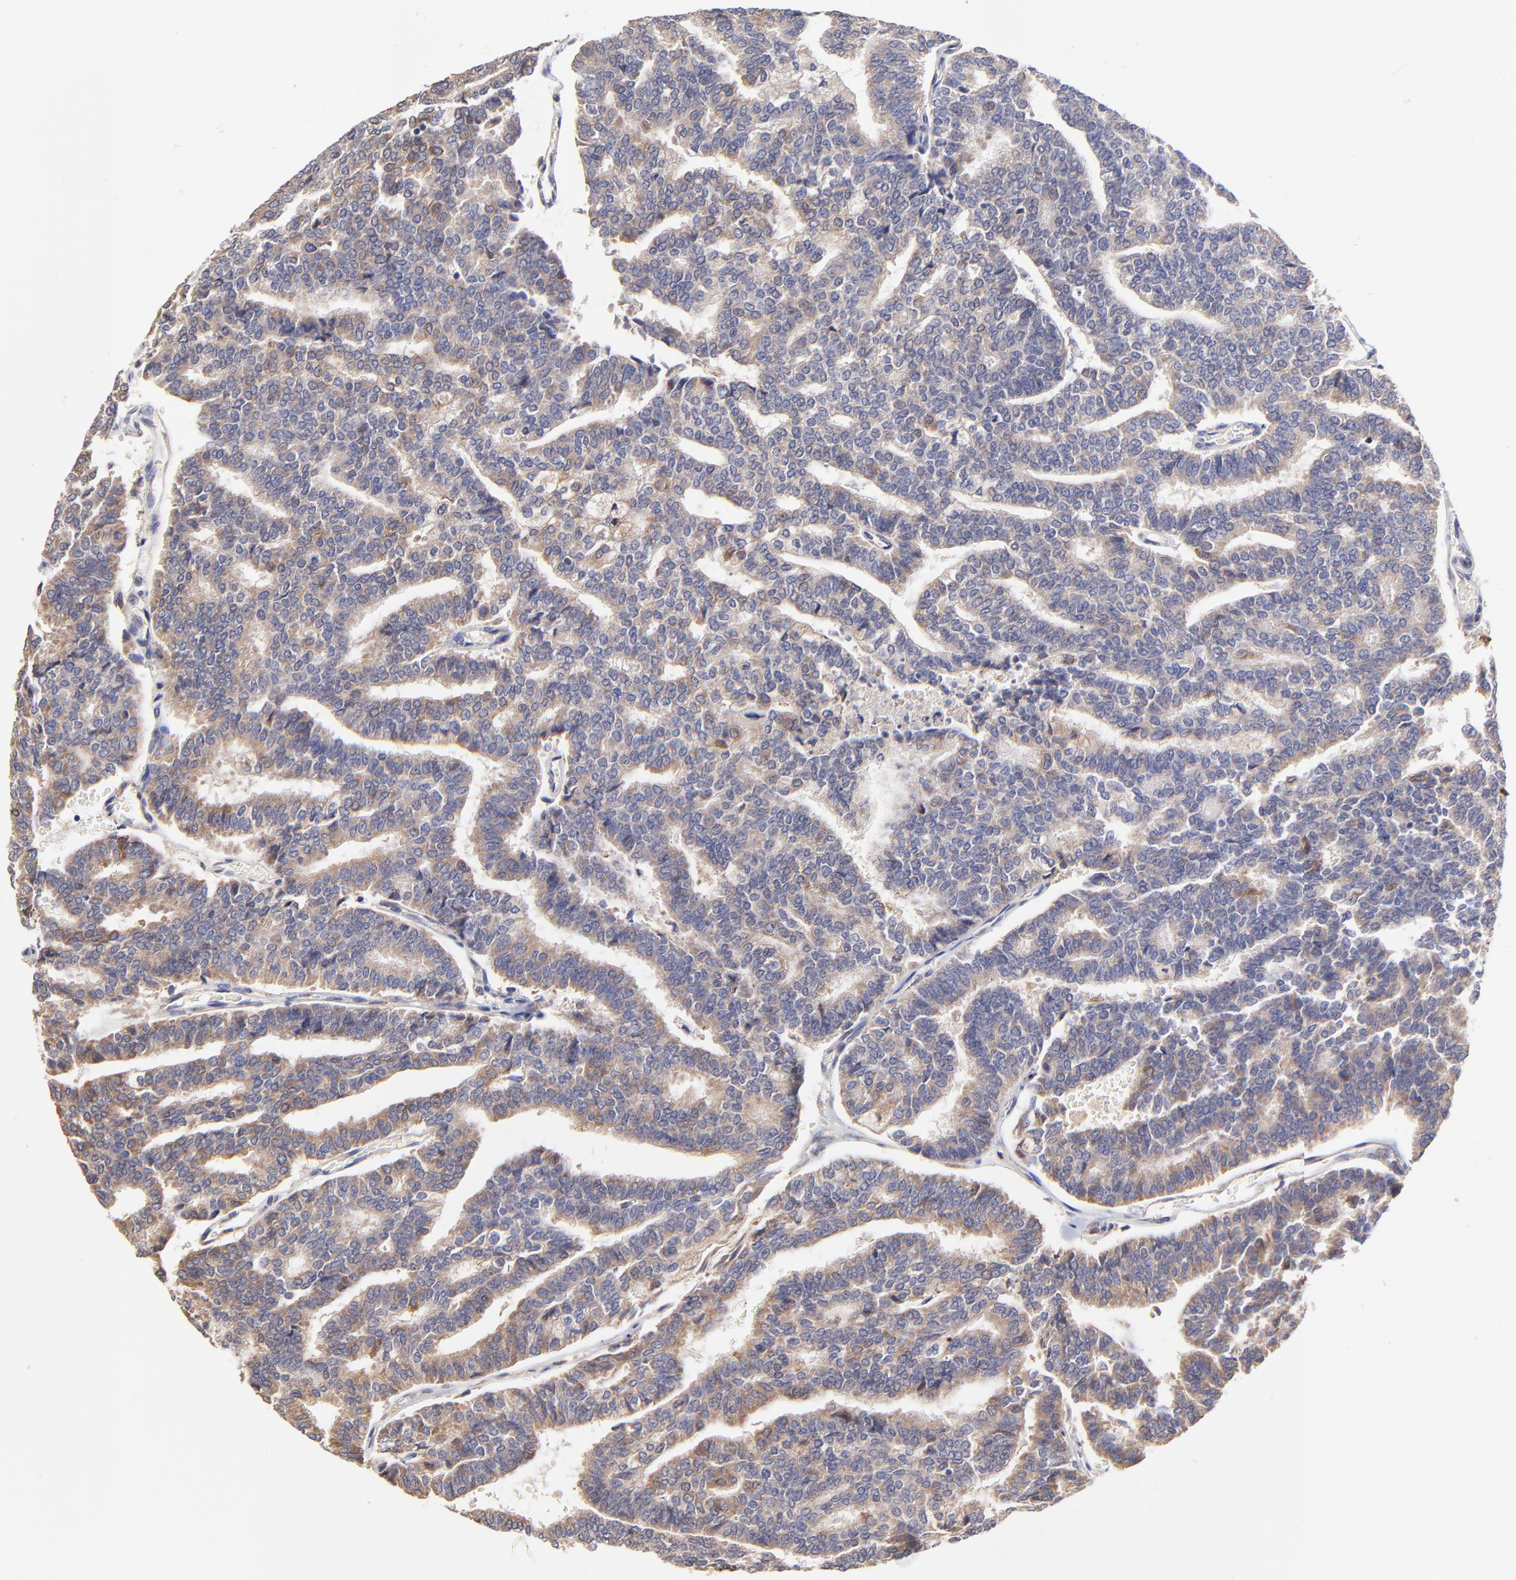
{"staining": {"intensity": "weak", "quantity": ">75%", "location": "cytoplasmic/membranous"}, "tissue": "thyroid cancer", "cell_type": "Tumor cells", "image_type": "cancer", "snomed": [{"axis": "morphology", "description": "Papillary adenocarcinoma, NOS"}, {"axis": "topography", "description": "Thyroid gland"}], "caption": "A micrograph showing weak cytoplasmic/membranous staining in approximately >75% of tumor cells in thyroid papillary adenocarcinoma, as visualized by brown immunohistochemical staining.", "gene": "GCSAM", "patient": {"sex": "female", "age": 35}}